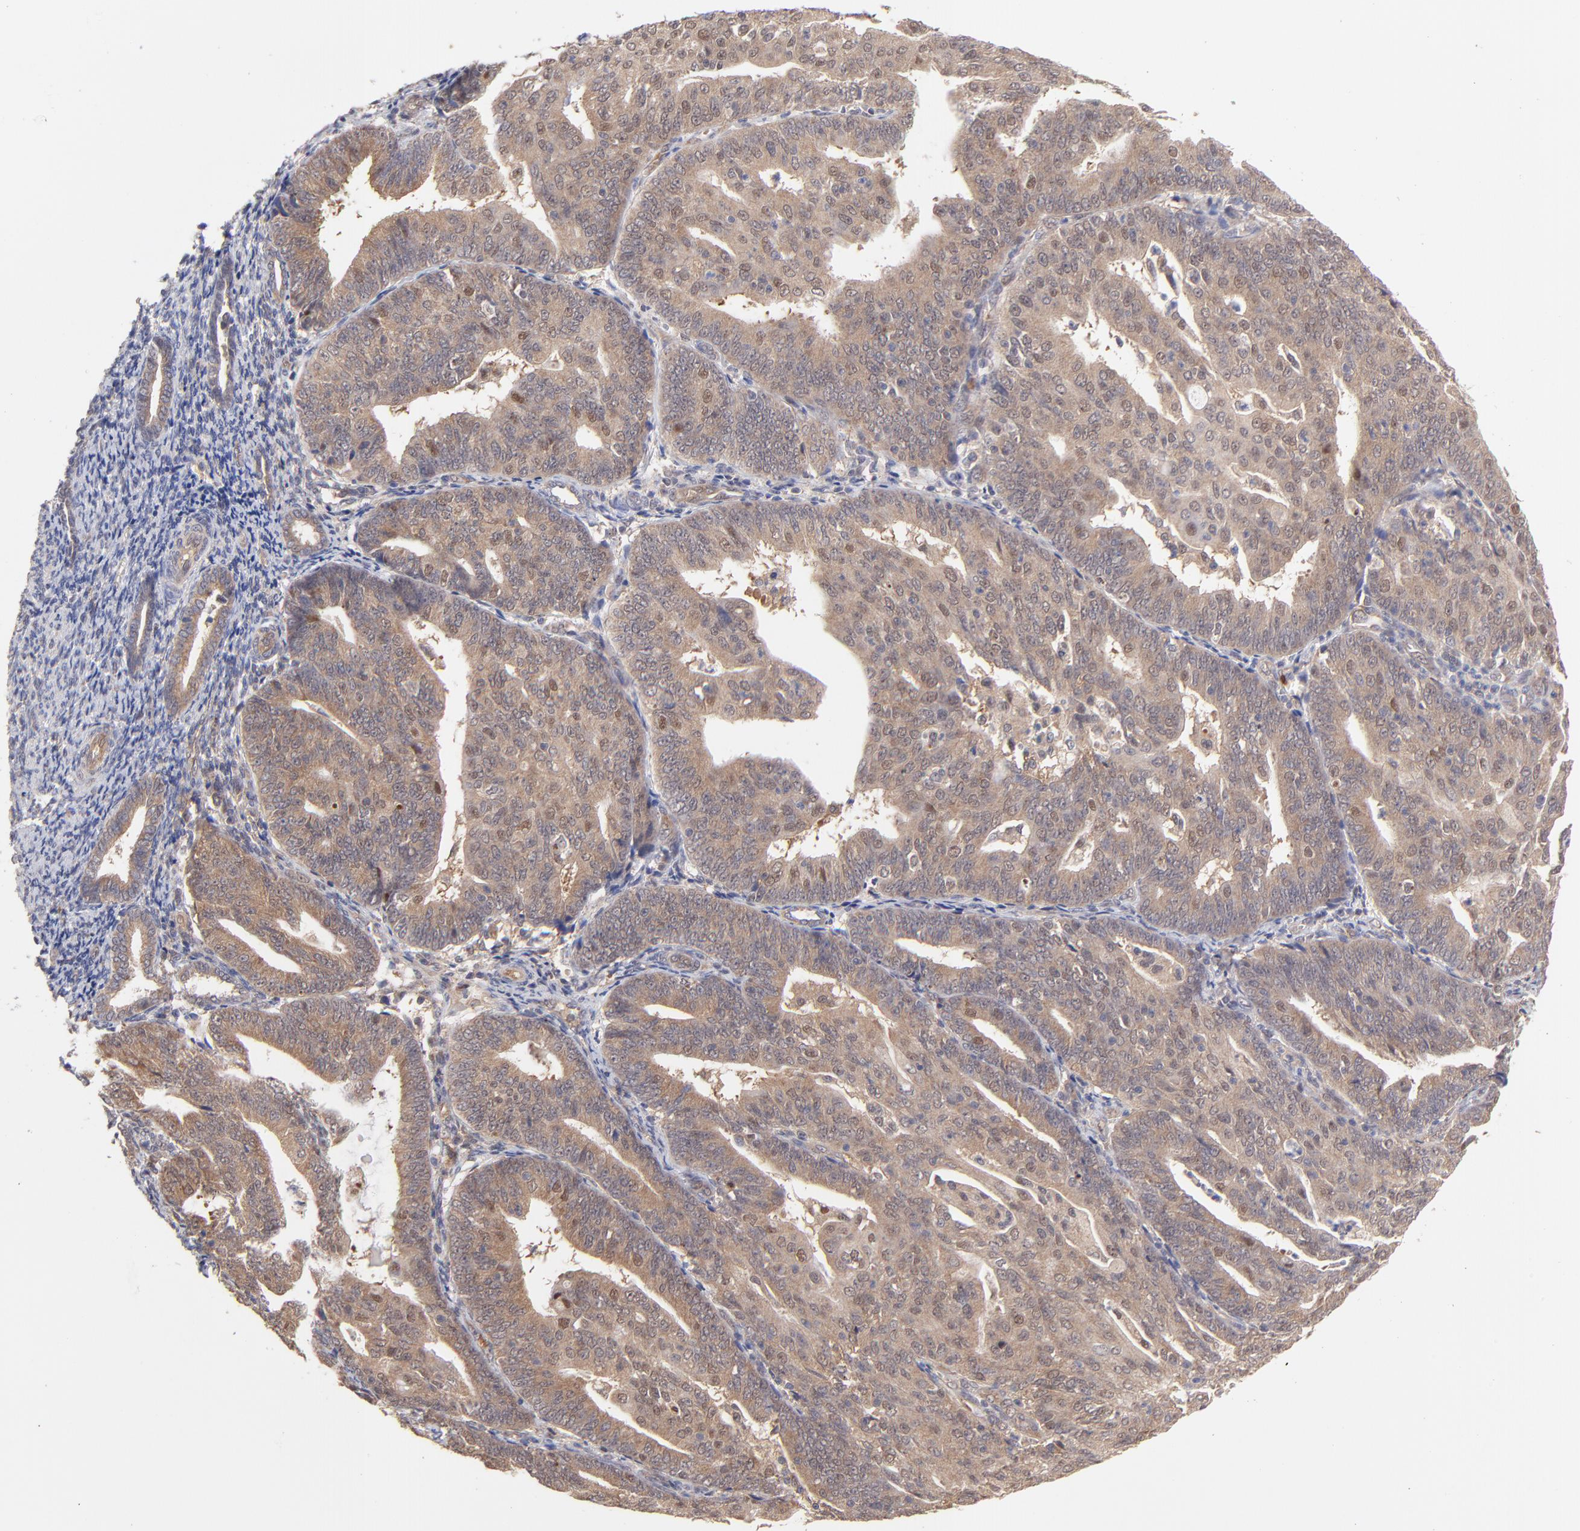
{"staining": {"intensity": "weak", "quantity": "<25%", "location": "cytoplasmic/membranous,nuclear"}, "tissue": "endometrial cancer", "cell_type": "Tumor cells", "image_type": "cancer", "snomed": [{"axis": "morphology", "description": "Adenocarcinoma, NOS"}, {"axis": "topography", "description": "Endometrium"}], "caption": "This photomicrograph is of adenocarcinoma (endometrial) stained with IHC to label a protein in brown with the nuclei are counter-stained blue. There is no expression in tumor cells.", "gene": "PSMD14", "patient": {"sex": "female", "age": 56}}